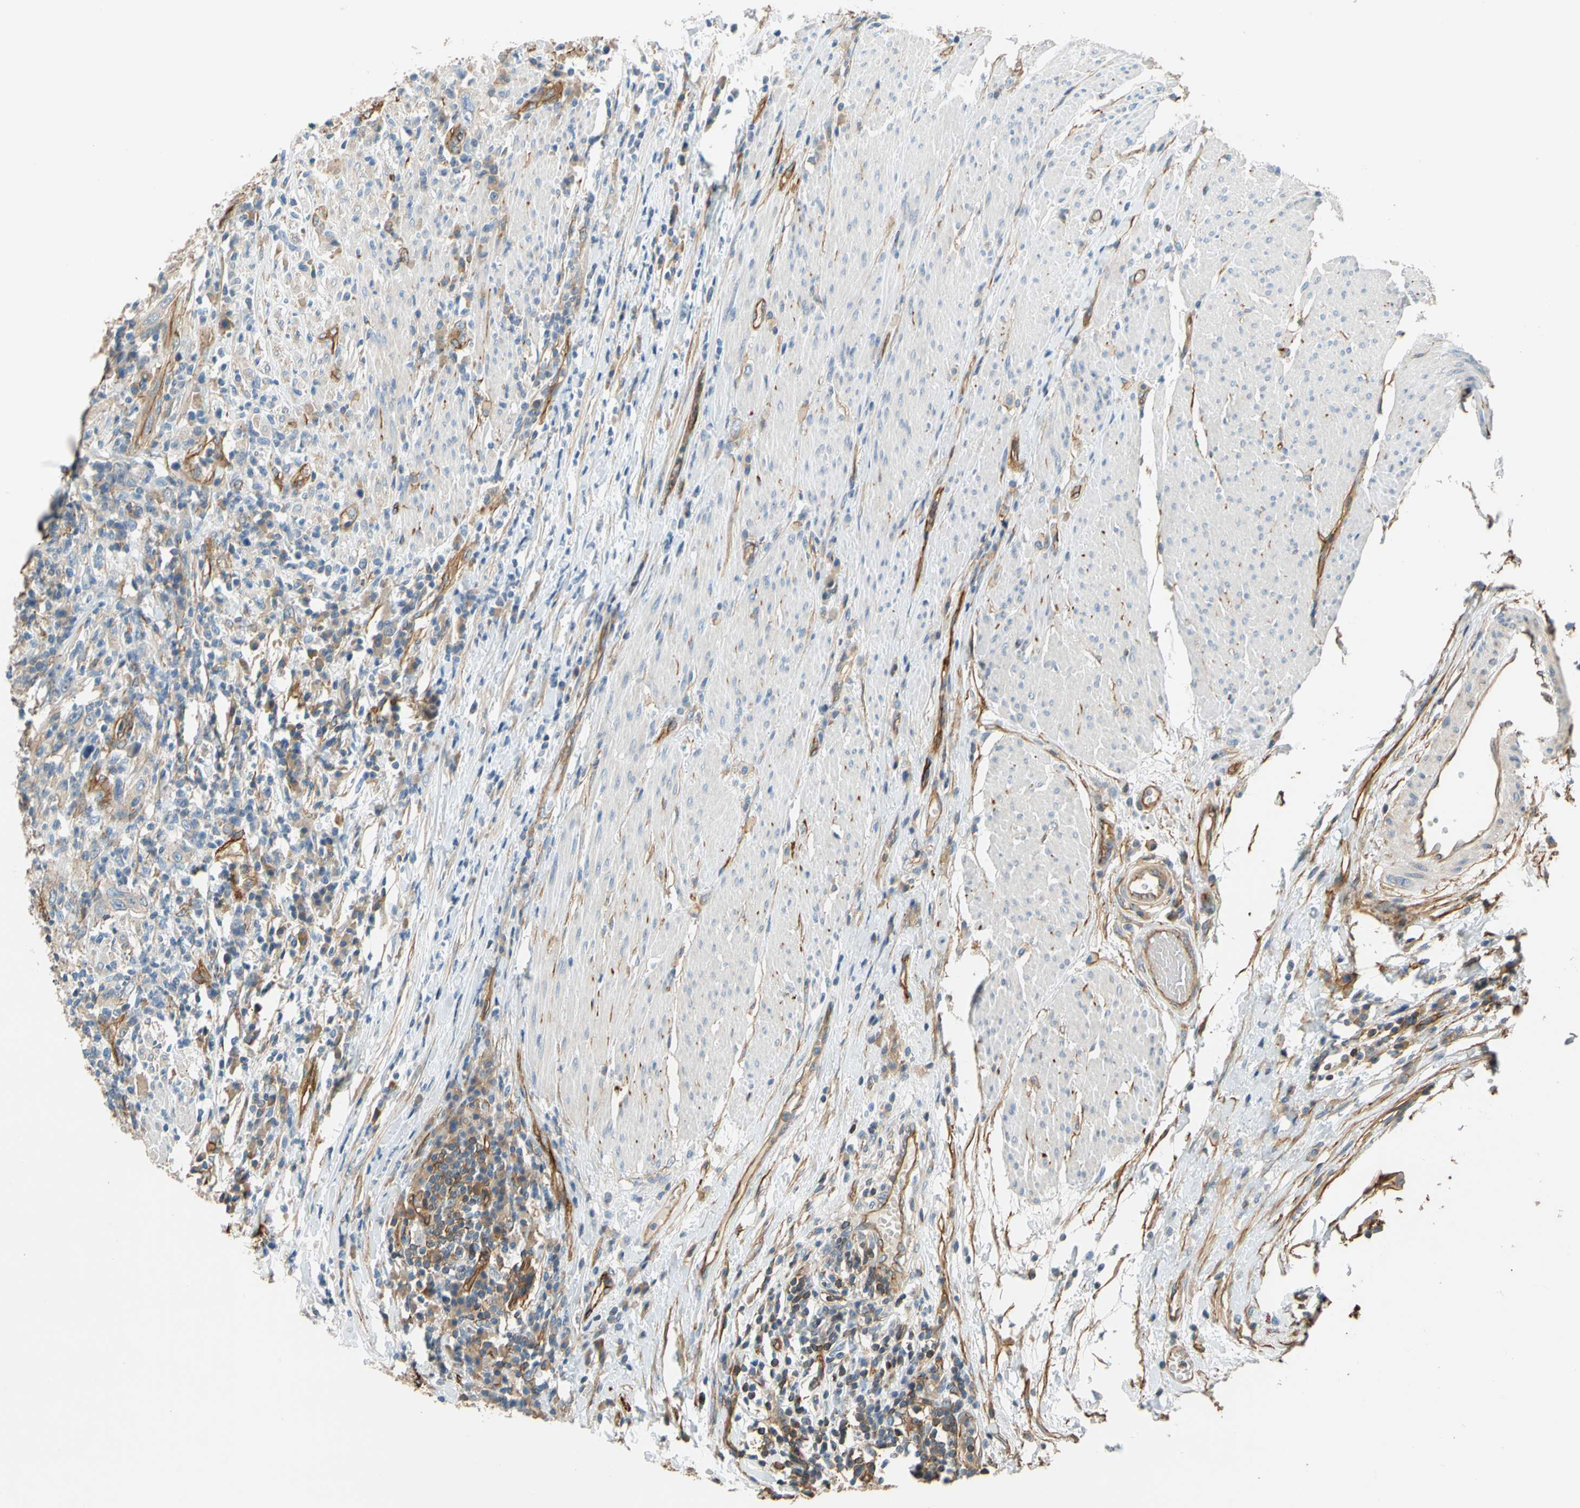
{"staining": {"intensity": "moderate", "quantity": "25%-75%", "location": "cytoplasmic/membranous"}, "tissue": "urothelial cancer", "cell_type": "Tumor cells", "image_type": "cancer", "snomed": [{"axis": "morphology", "description": "Urothelial carcinoma, High grade"}, {"axis": "topography", "description": "Urinary bladder"}], "caption": "Human urothelial cancer stained for a protein (brown) shows moderate cytoplasmic/membranous positive expression in approximately 25%-75% of tumor cells.", "gene": "SPTAN1", "patient": {"sex": "male", "age": 61}}